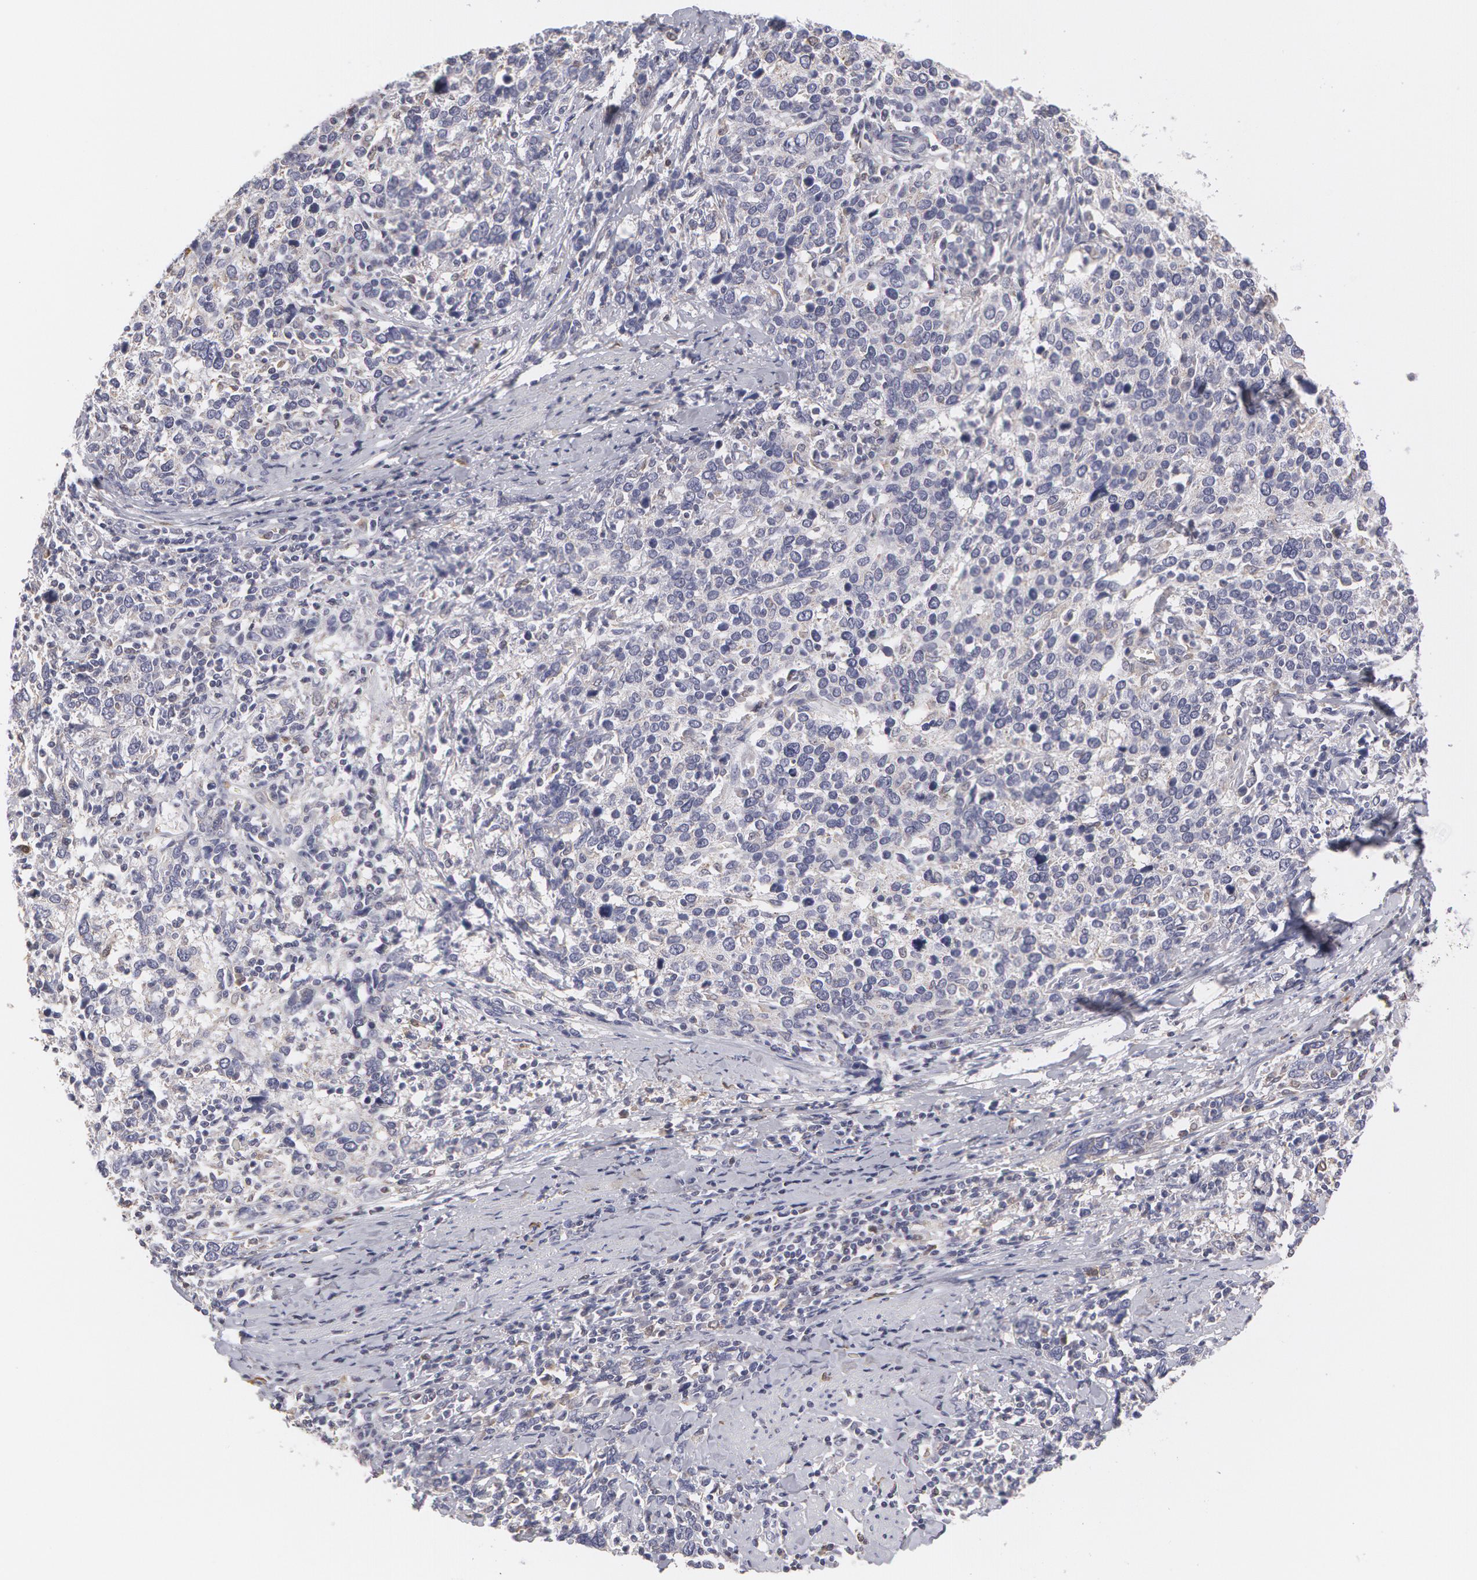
{"staining": {"intensity": "weak", "quantity": "<25%", "location": "cytoplasmic/membranous"}, "tissue": "cervical cancer", "cell_type": "Tumor cells", "image_type": "cancer", "snomed": [{"axis": "morphology", "description": "Squamous cell carcinoma, NOS"}, {"axis": "topography", "description": "Cervix"}], "caption": "This is a photomicrograph of immunohistochemistry staining of cervical cancer (squamous cell carcinoma), which shows no positivity in tumor cells.", "gene": "CAT", "patient": {"sex": "female", "age": 41}}